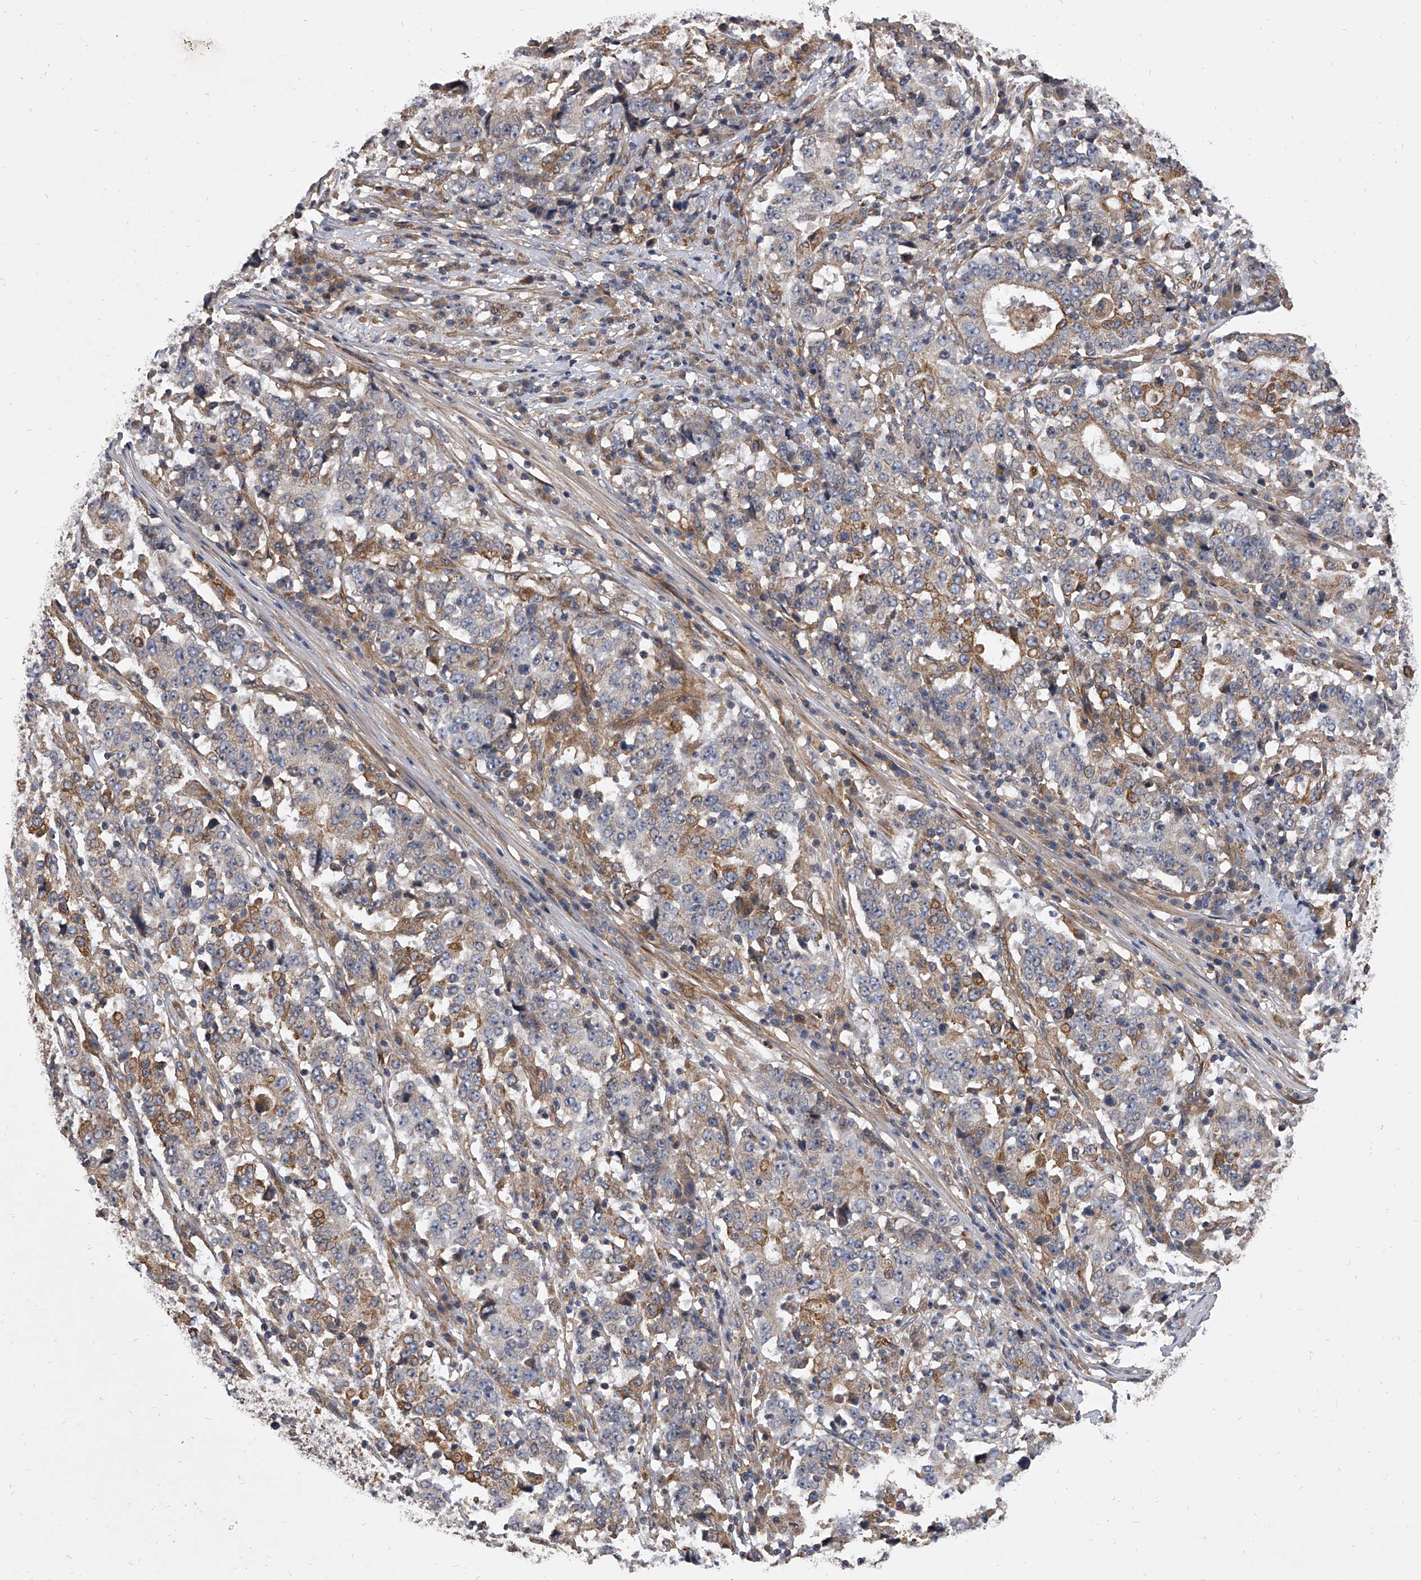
{"staining": {"intensity": "negative", "quantity": "none", "location": "none"}, "tissue": "stomach cancer", "cell_type": "Tumor cells", "image_type": "cancer", "snomed": [{"axis": "morphology", "description": "Adenocarcinoma, NOS"}, {"axis": "topography", "description": "Stomach"}], "caption": "Tumor cells are negative for brown protein staining in stomach cancer (adenocarcinoma).", "gene": "EXOC4", "patient": {"sex": "male", "age": 59}}